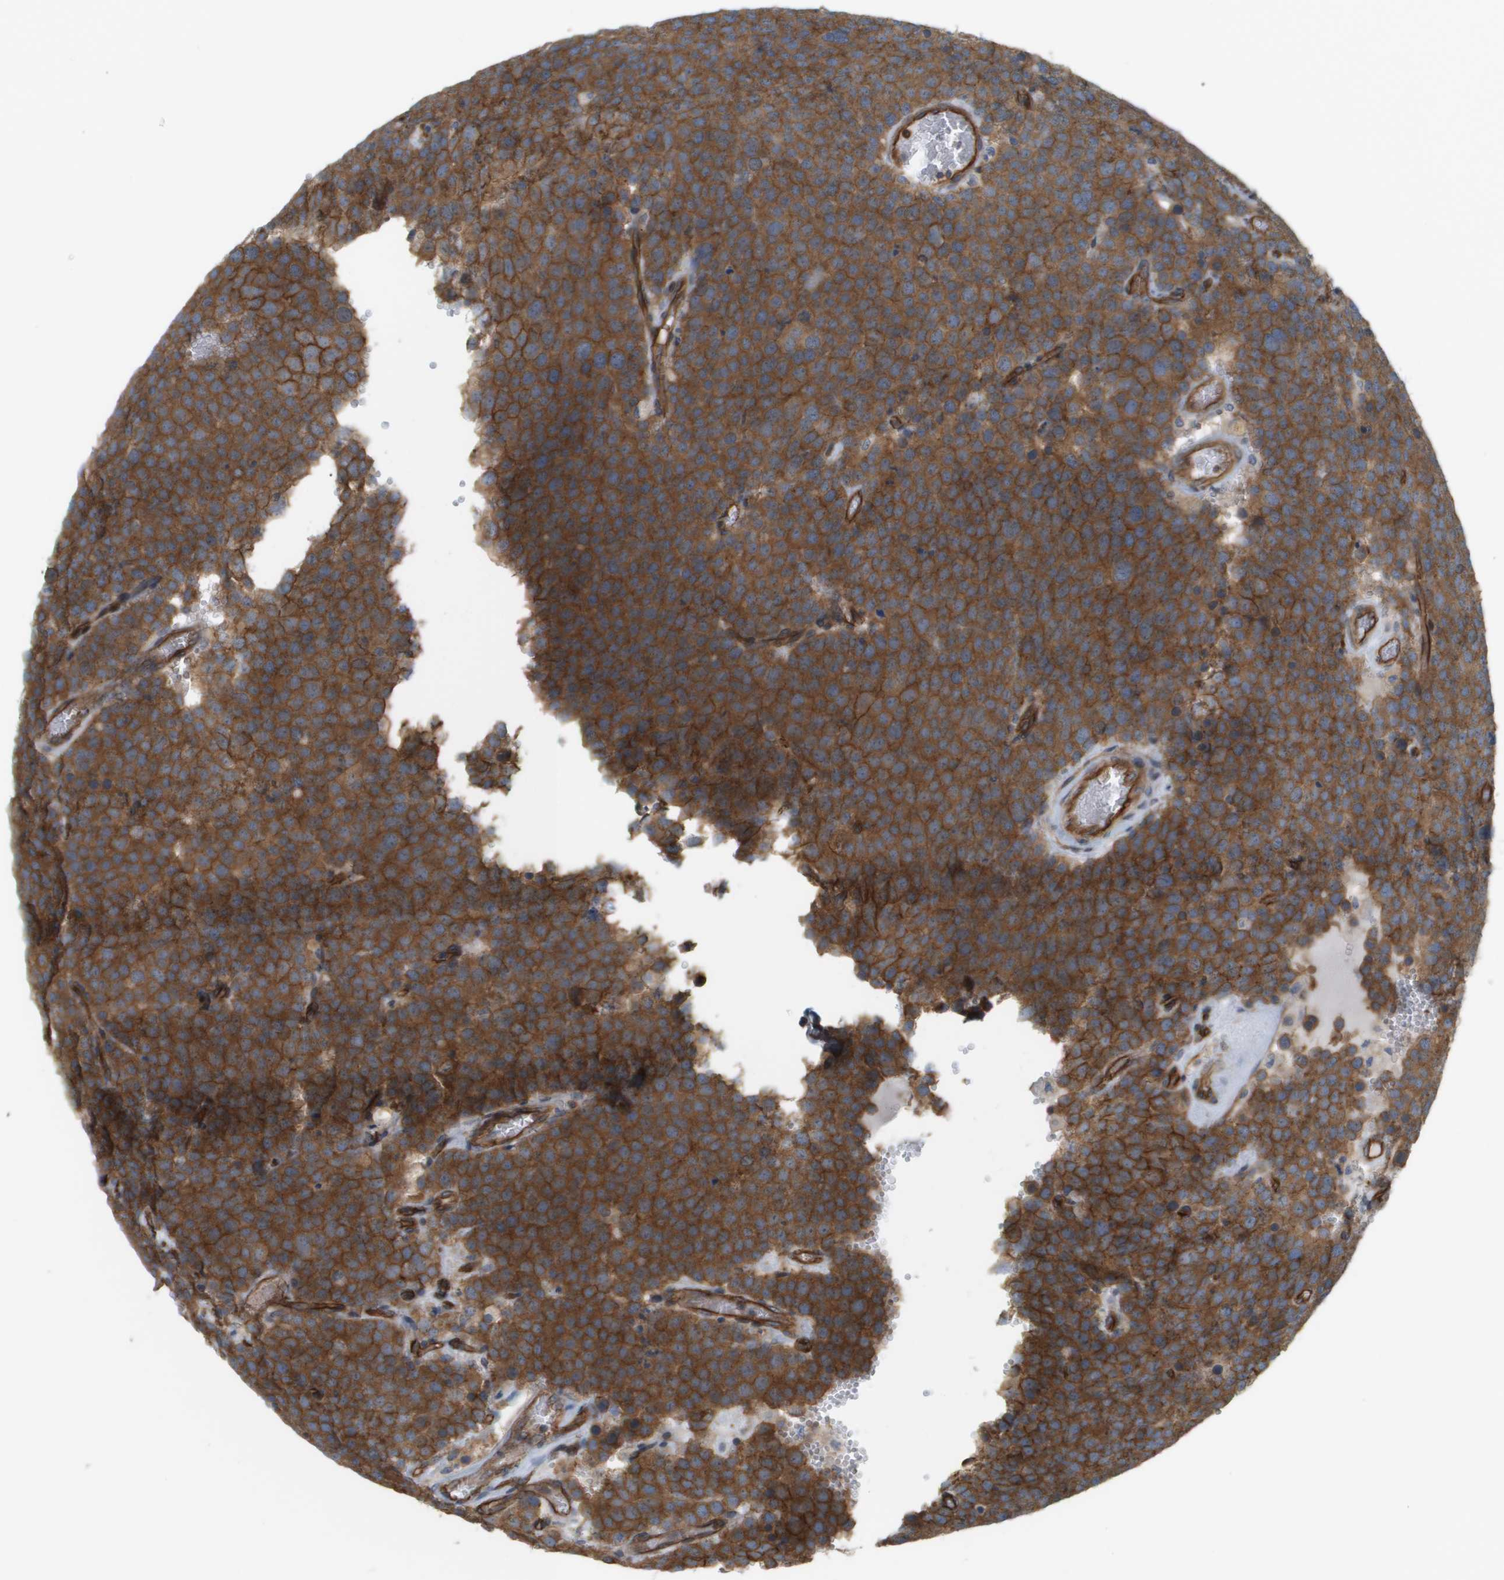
{"staining": {"intensity": "strong", "quantity": ">75%", "location": "cytoplasmic/membranous"}, "tissue": "testis cancer", "cell_type": "Tumor cells", "image_type": "cancer", "snomed": [{"axis": "morphology", "description": "Normal tissue, NOS"}, {"axis": "morphology", "description": "Seminoma, NOS"}, {"axis": "topography", "description": "Testis"}], "caption": "Human testis seminoma stained with a protein marker displays strong staining in tumor cells.", "gene": "SGMS2", "patient": {"sex": "male", "age": 71}}